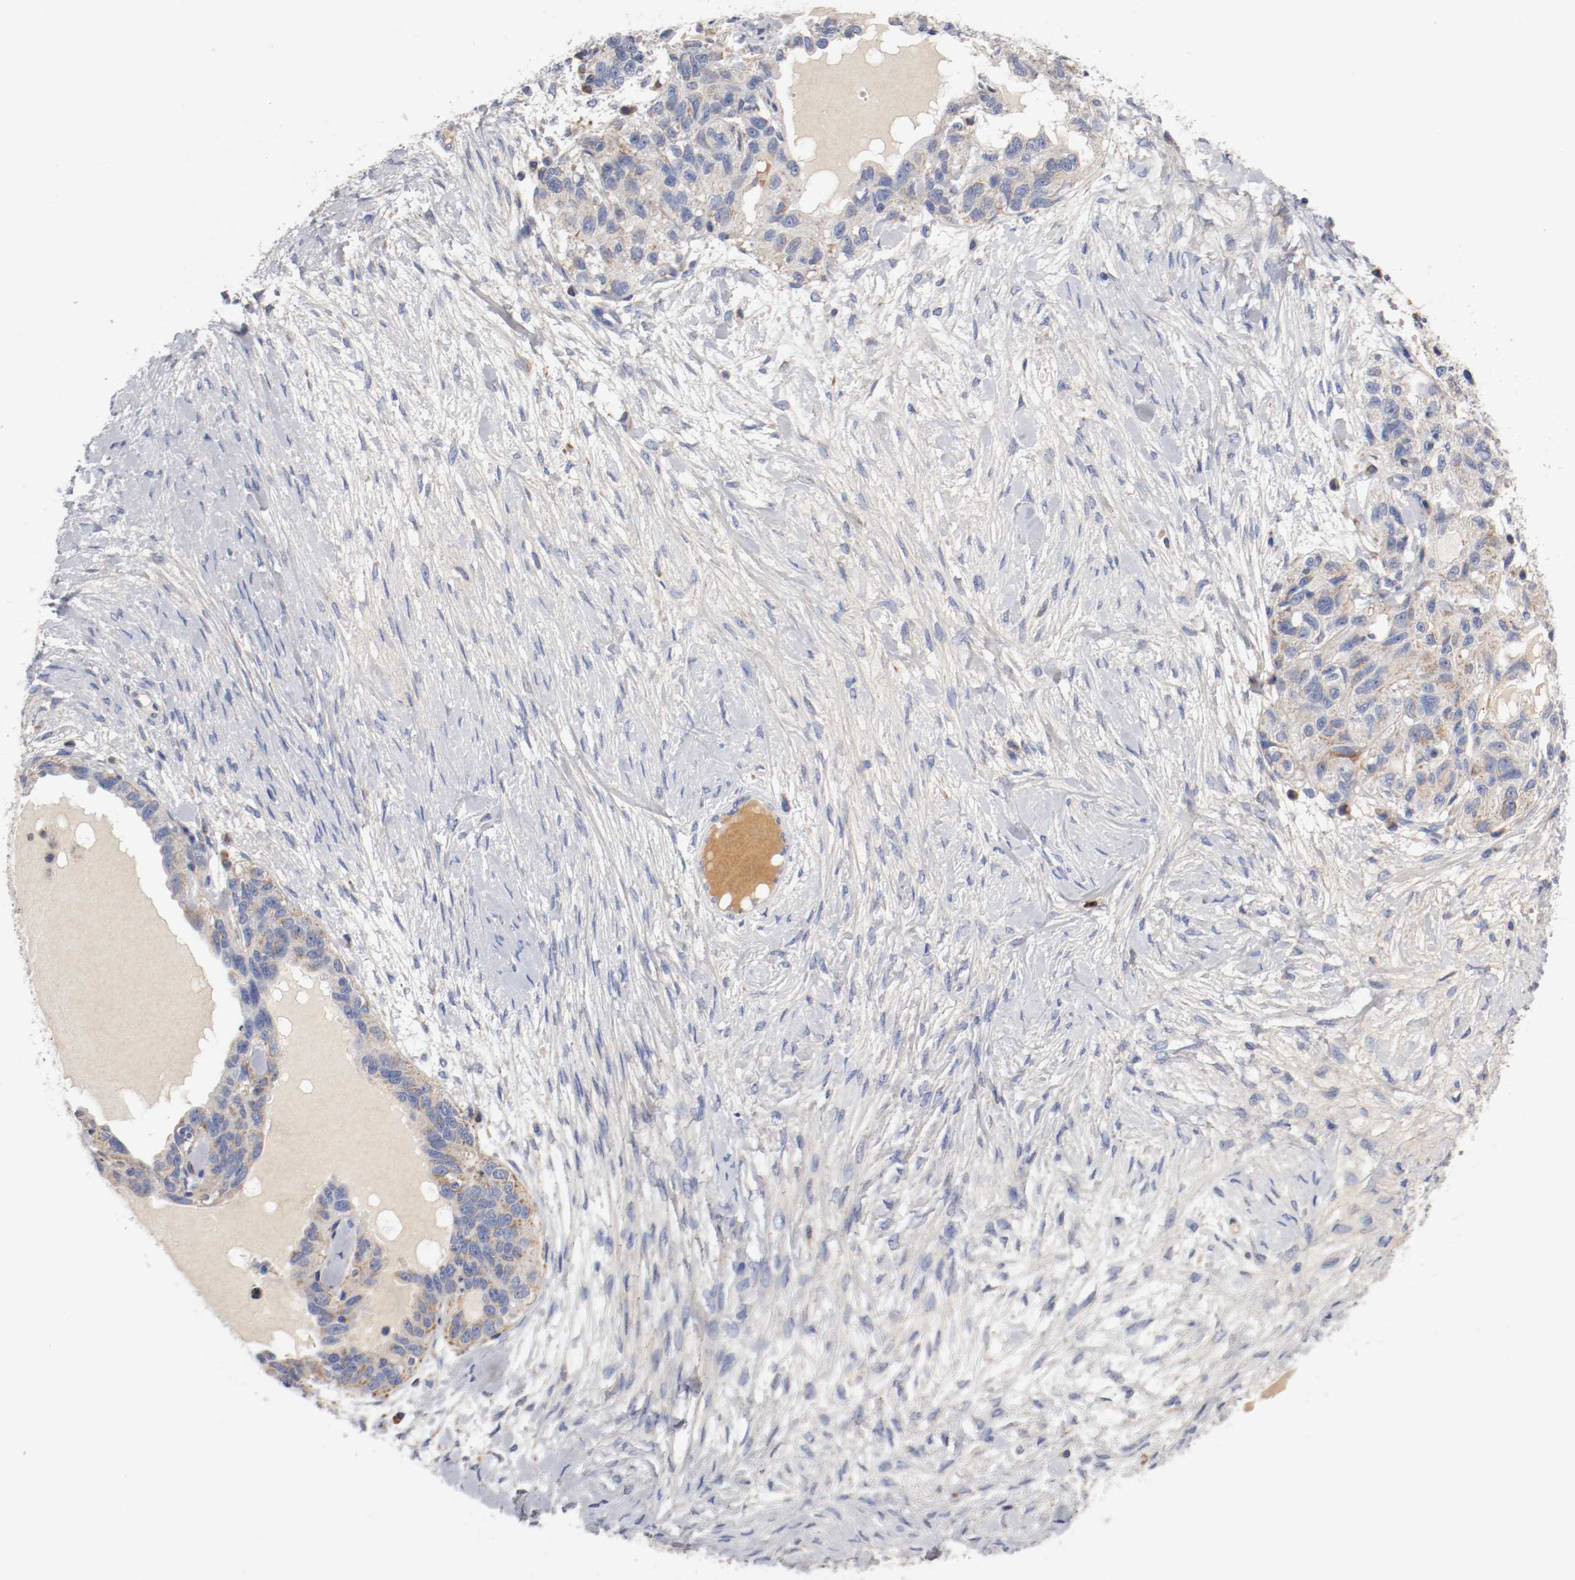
{"staining": {"intensity": "weak", "quantity": "25%-75%", "location": "cytoplasmic/membranous"}, "tissue": "ovarian cancer", "cell_type": "Tumor cells", "image_type": "cancer", "snomed": [{"axis": "morphology", "description": "Cystadenocarcinoma, serous, NOS"}, {"axis": "topography", "description": "Ovary"}], "caption": "Immunohistochemical staining of human serous cystadenocarcinoma (ovarian) shows low levels of weak cytoplasmic/membranous expression in about 25%-75% of tumor cells.", "gene": "PCSK6", "patient": {"sex": "female", "age": 82}}